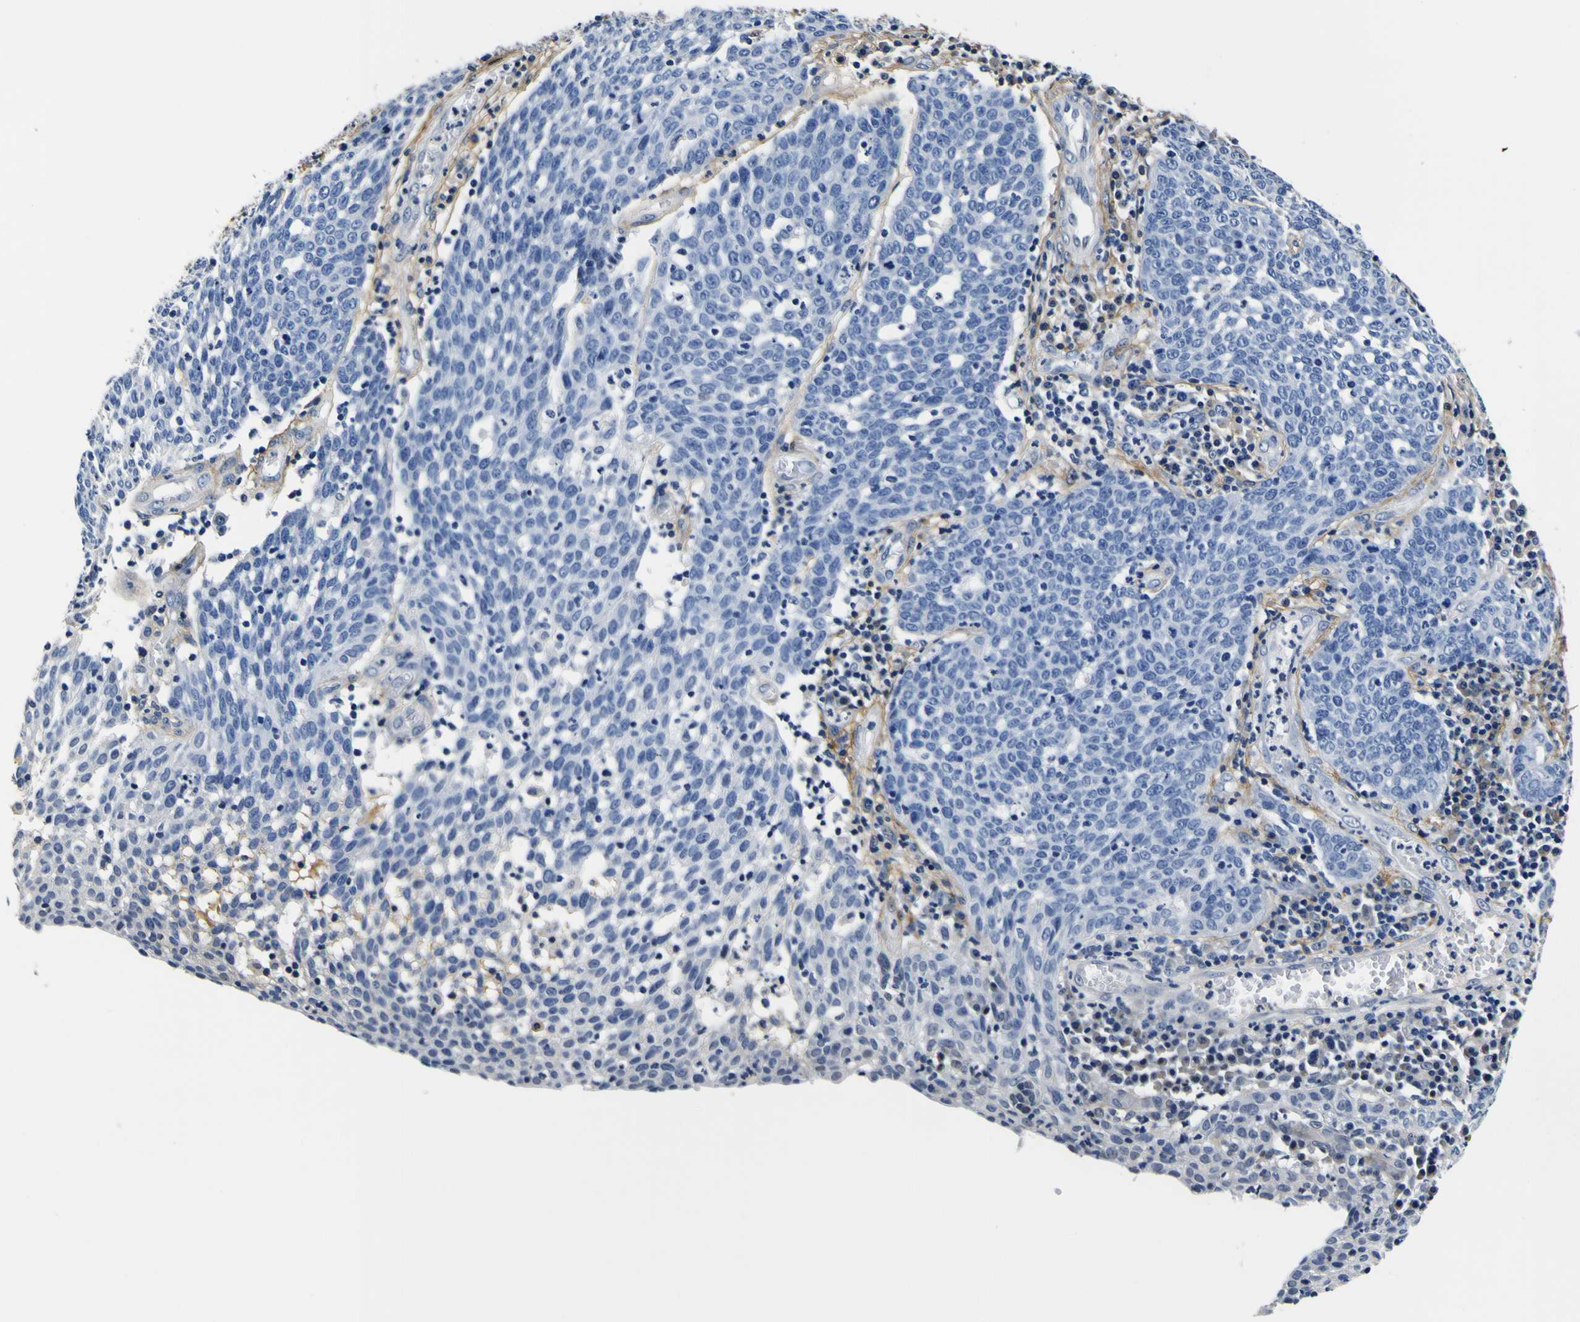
{"staining": {"intensity": "negative", "quantity": "none", "location": "none"}, "tissue": "cervical cancer", "cell_type": "Tumor cells", "image_type": "cancer", "snomed": [{"axis": "morphology", "description": "Squamous cell carcinoma, NOS"}, {"axis": "topography", "description": "Cervix"}], "caption": "High magnification brightfield microscopy of cervical squamous cell carcinoma stained with DAB (3,3'-diaminobenzidine) (brown) and counterstained with hematoxylin (blue): tumor cells show no significant staining.", "gene": "POSTN", "patient": {"sex": "female", "age": 34}}